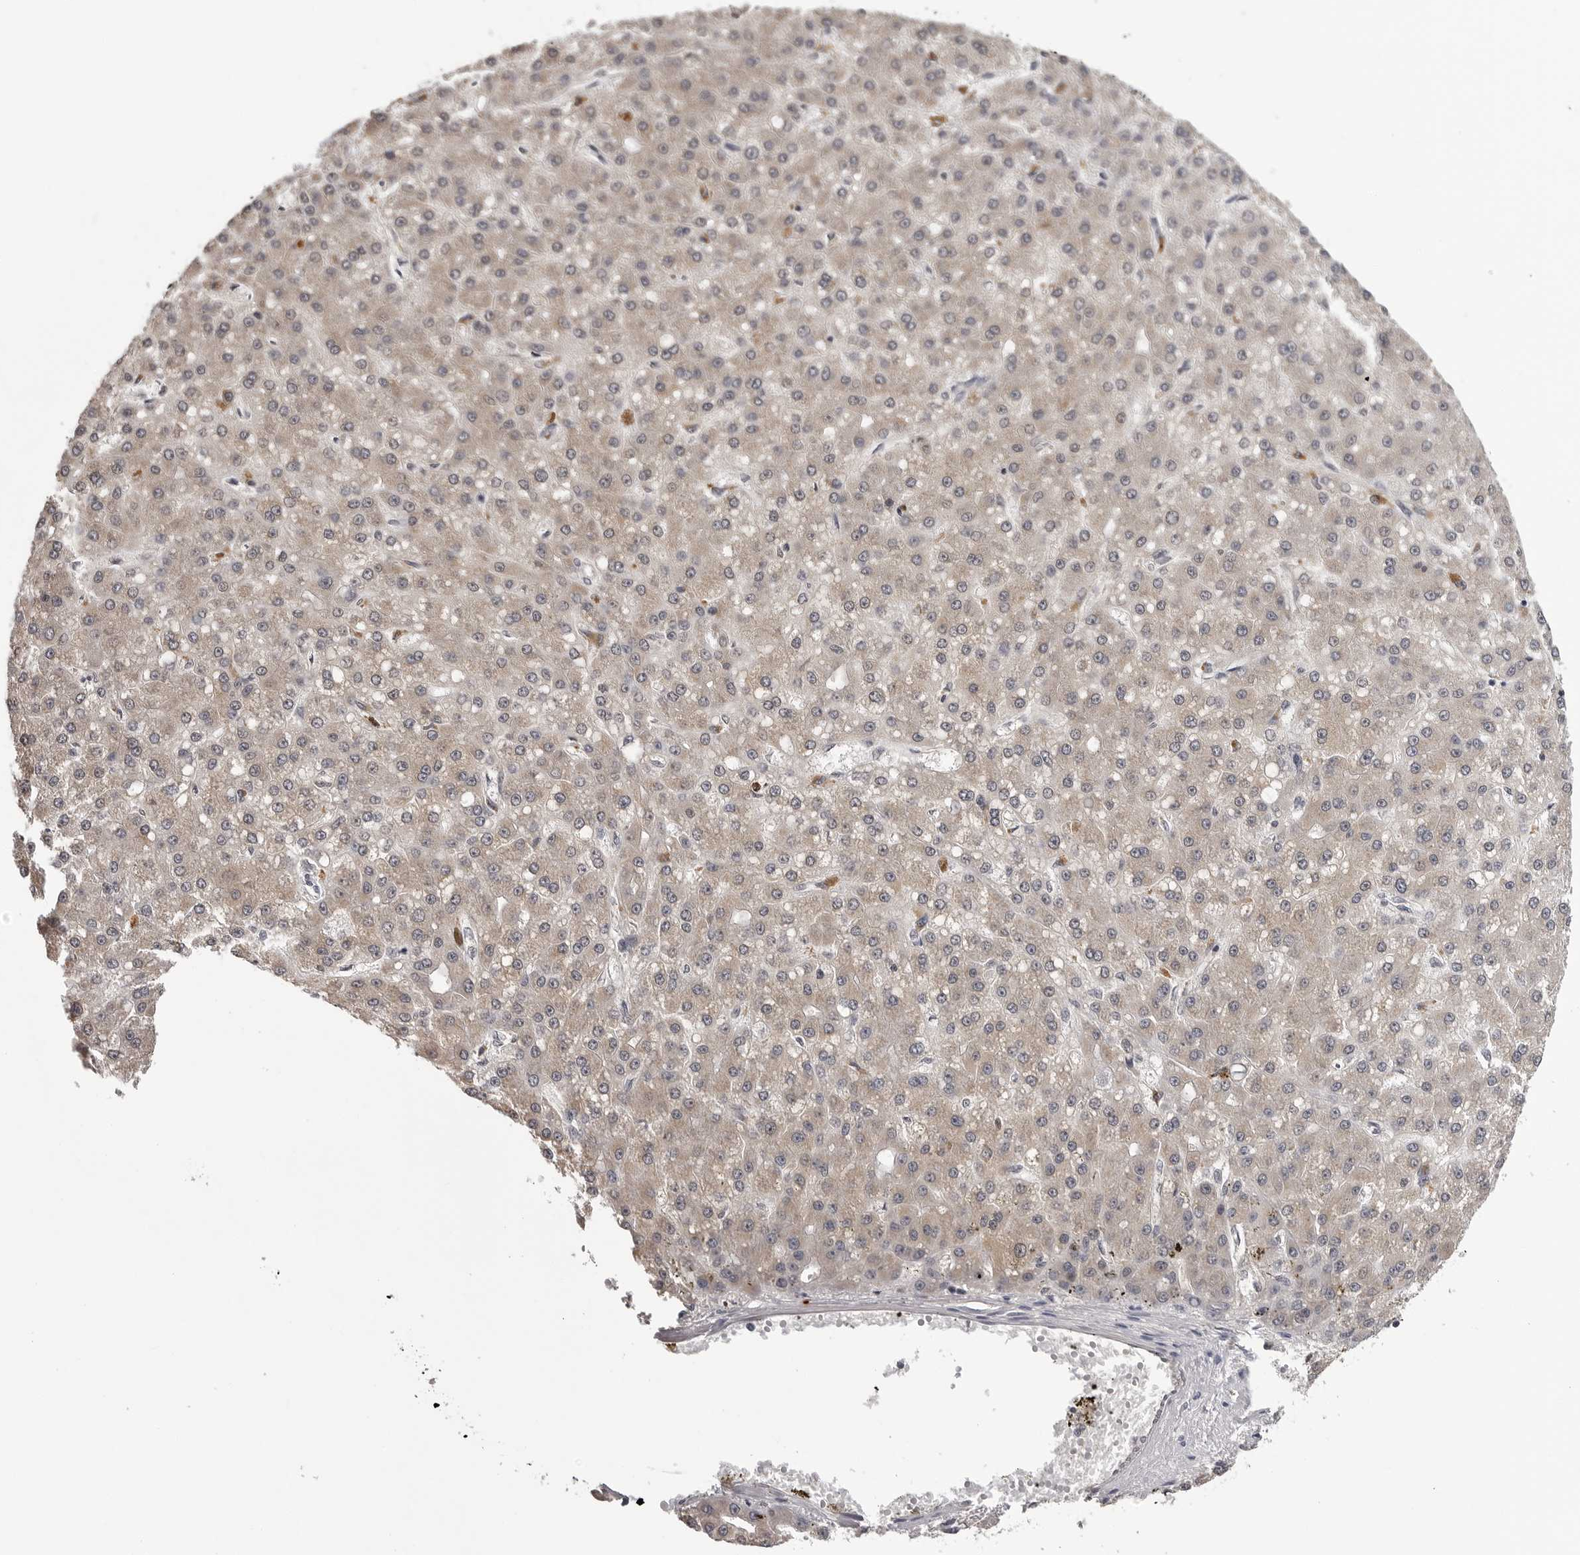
{"staining": {"intensity": "weak", "quantity": ">75%", "location": "cytoplasmic/membranous"}, "tissue": "liver cancer", "cell_type": "Tumor cells", "image_type": "cancer", "snomed": [{"axis": "morphology", "description": "Carcinoma, Hepatocellular, NOS"}, {"axis": "topography", "description": "Liver"}], "caption": "Human liver cancer stained for a protein (brown) displays weak cytoplasmic/membranous positive positivity in approximately >75% of tumor cells.", "gene": "TRMT13", "patient": {"sex": "male", "age": 67}}